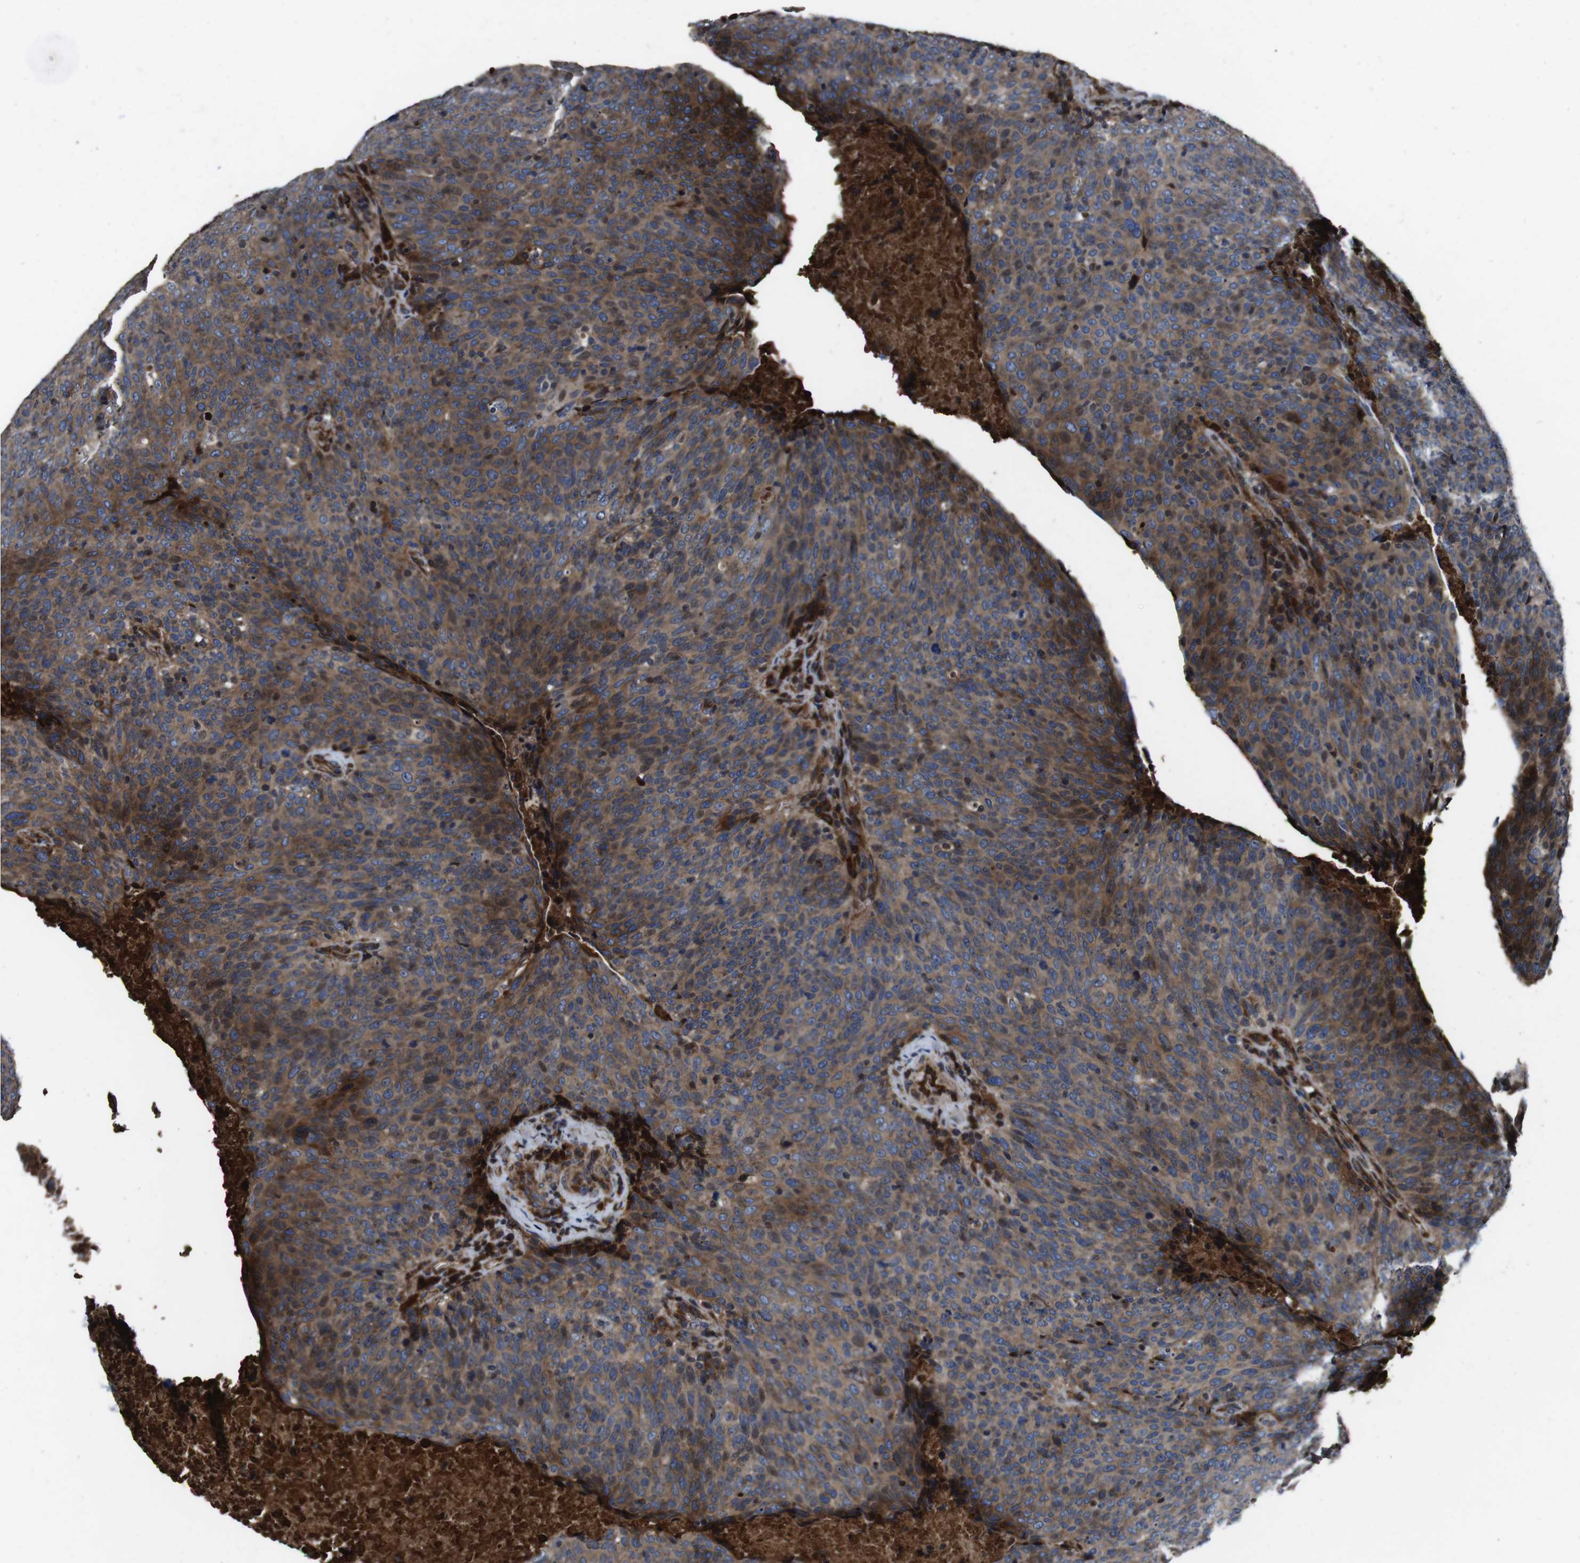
{"staining": {"intensity": "moderate", "quantity": ">75%", "location": "cytoplasmic/membranous"}, "tissue": "head and neck cancer", "cell_type": "Tumor cells", "image_type": "cancer", "snomed": [{"axis": "morphology", "description": "Squamous cell carcinoma, NOS"}, {"axis": "morphology", "description": "Squamous cell carcinoma, metastatic, NOS"}, {"axis": "topography", "description": "Lymph node"}, {"axis": "topography", "description": "Head-Neck"}], "caption": "DAB (3,3'-diaminobenzidine) immunohistochemical staining of human head and neck cancer (squamous cell carcinoma) reveals moderate cytoplasmic/membranous protein positivity in approximately >75% of tumor cells.", "gene": "SMYD3", "patient": {"sex": "male", "age": 62}}